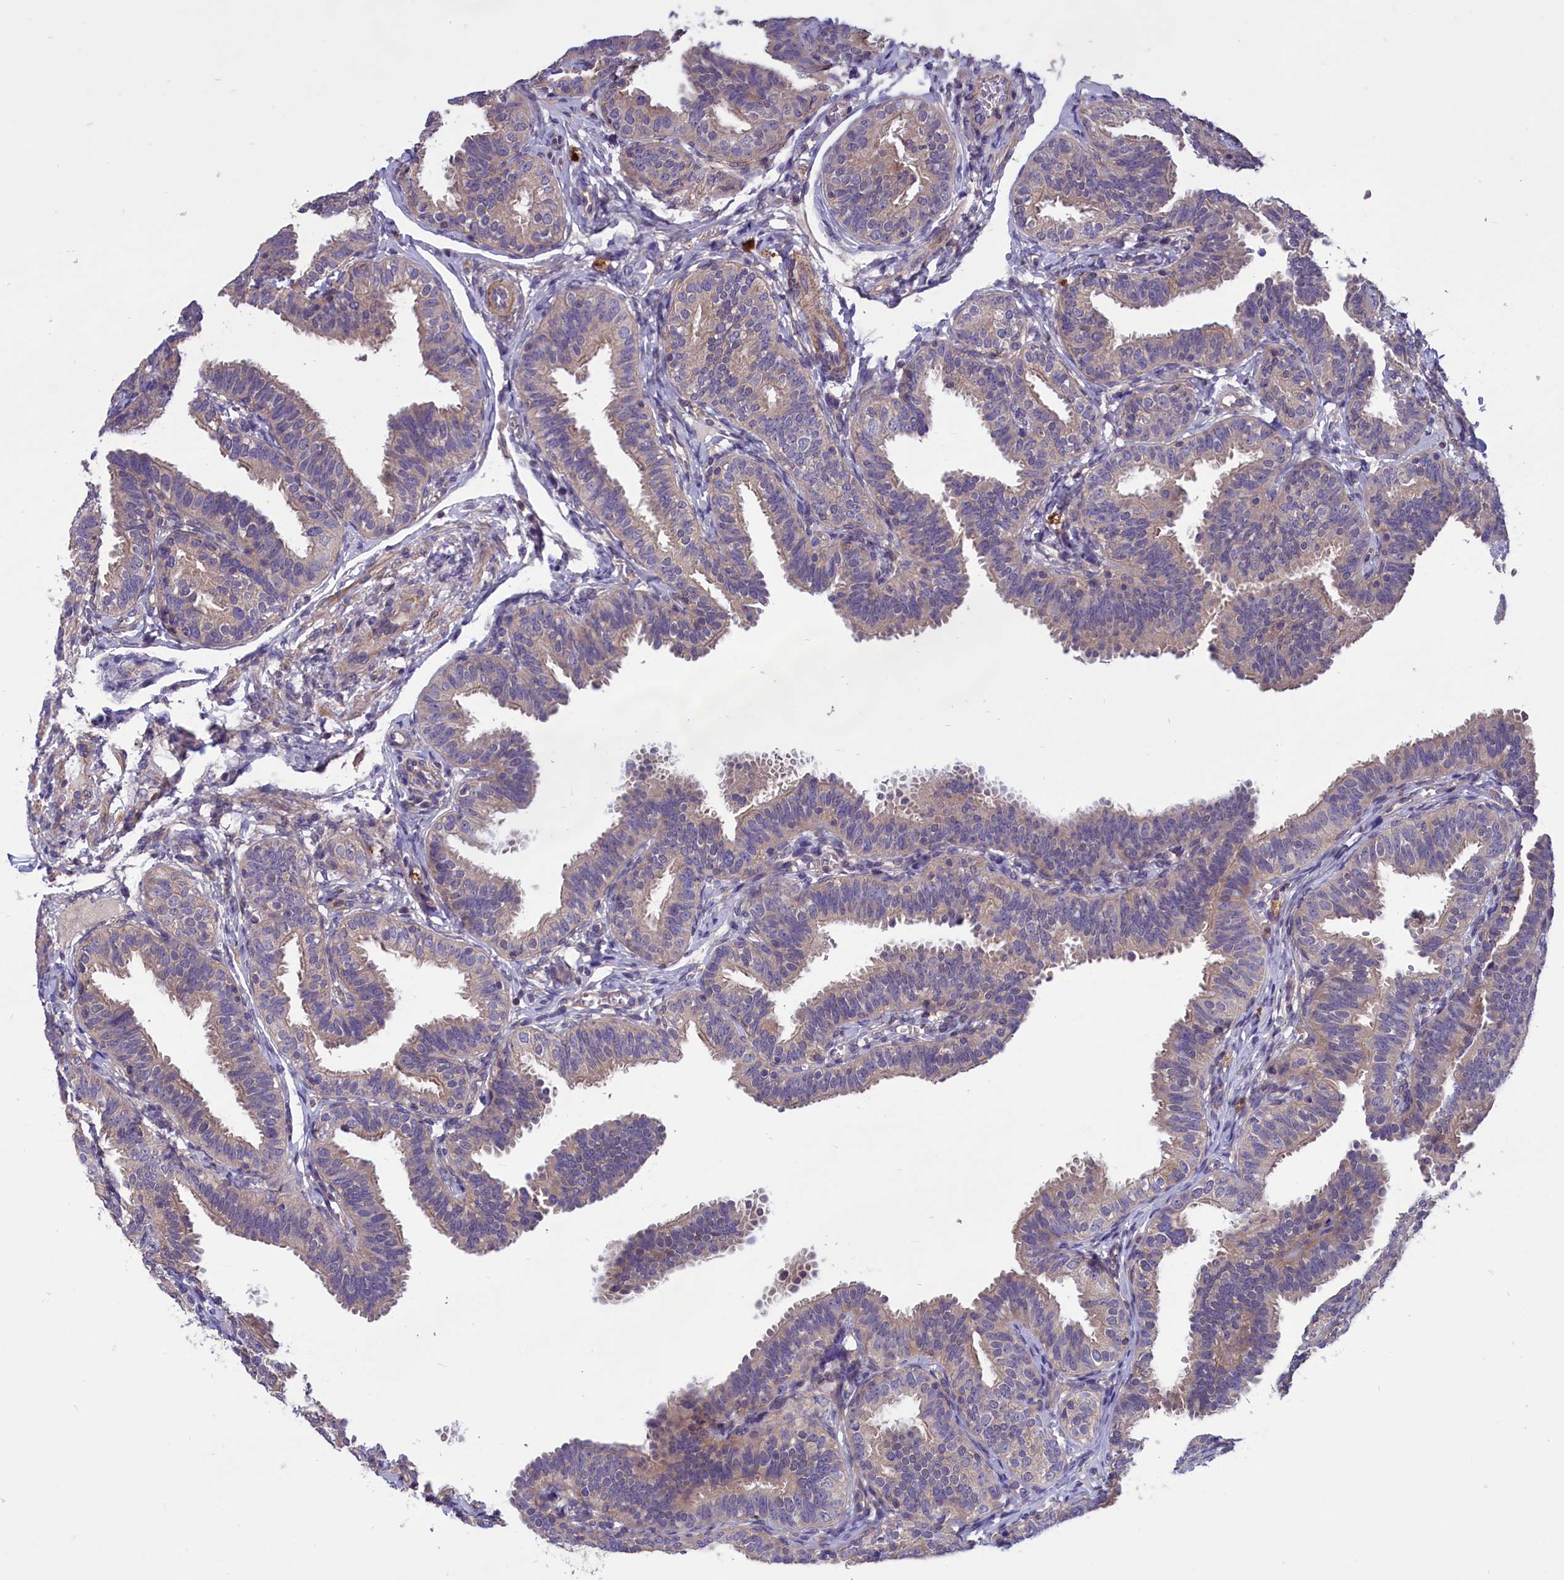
{"staining": {"intensity": "weak", "quantity": "25%-75%", "location": "cytoplasmic/membranous"}, "tissue": "fallopian tube", "cell_type": "Glandular cells", "image_type": "normal", "snomed": [{"axis": "morphology", "description": "Normal tissue, NOS"}, {"axis": "topography", "description": "Fallopian tube"}], "caption": "A brown stain highlights weak cytoplasmic/membranous positivity of a protein in glandular cells of normal fallopian tube. (Stains: DAB (3,3'-diaminobenzidine) in brown, nuclei in blue, Microscopy: brightfield microscopy at high magnification).", "gene": "AMDHD2", "patient": {"sex": "female", "age": 35}}